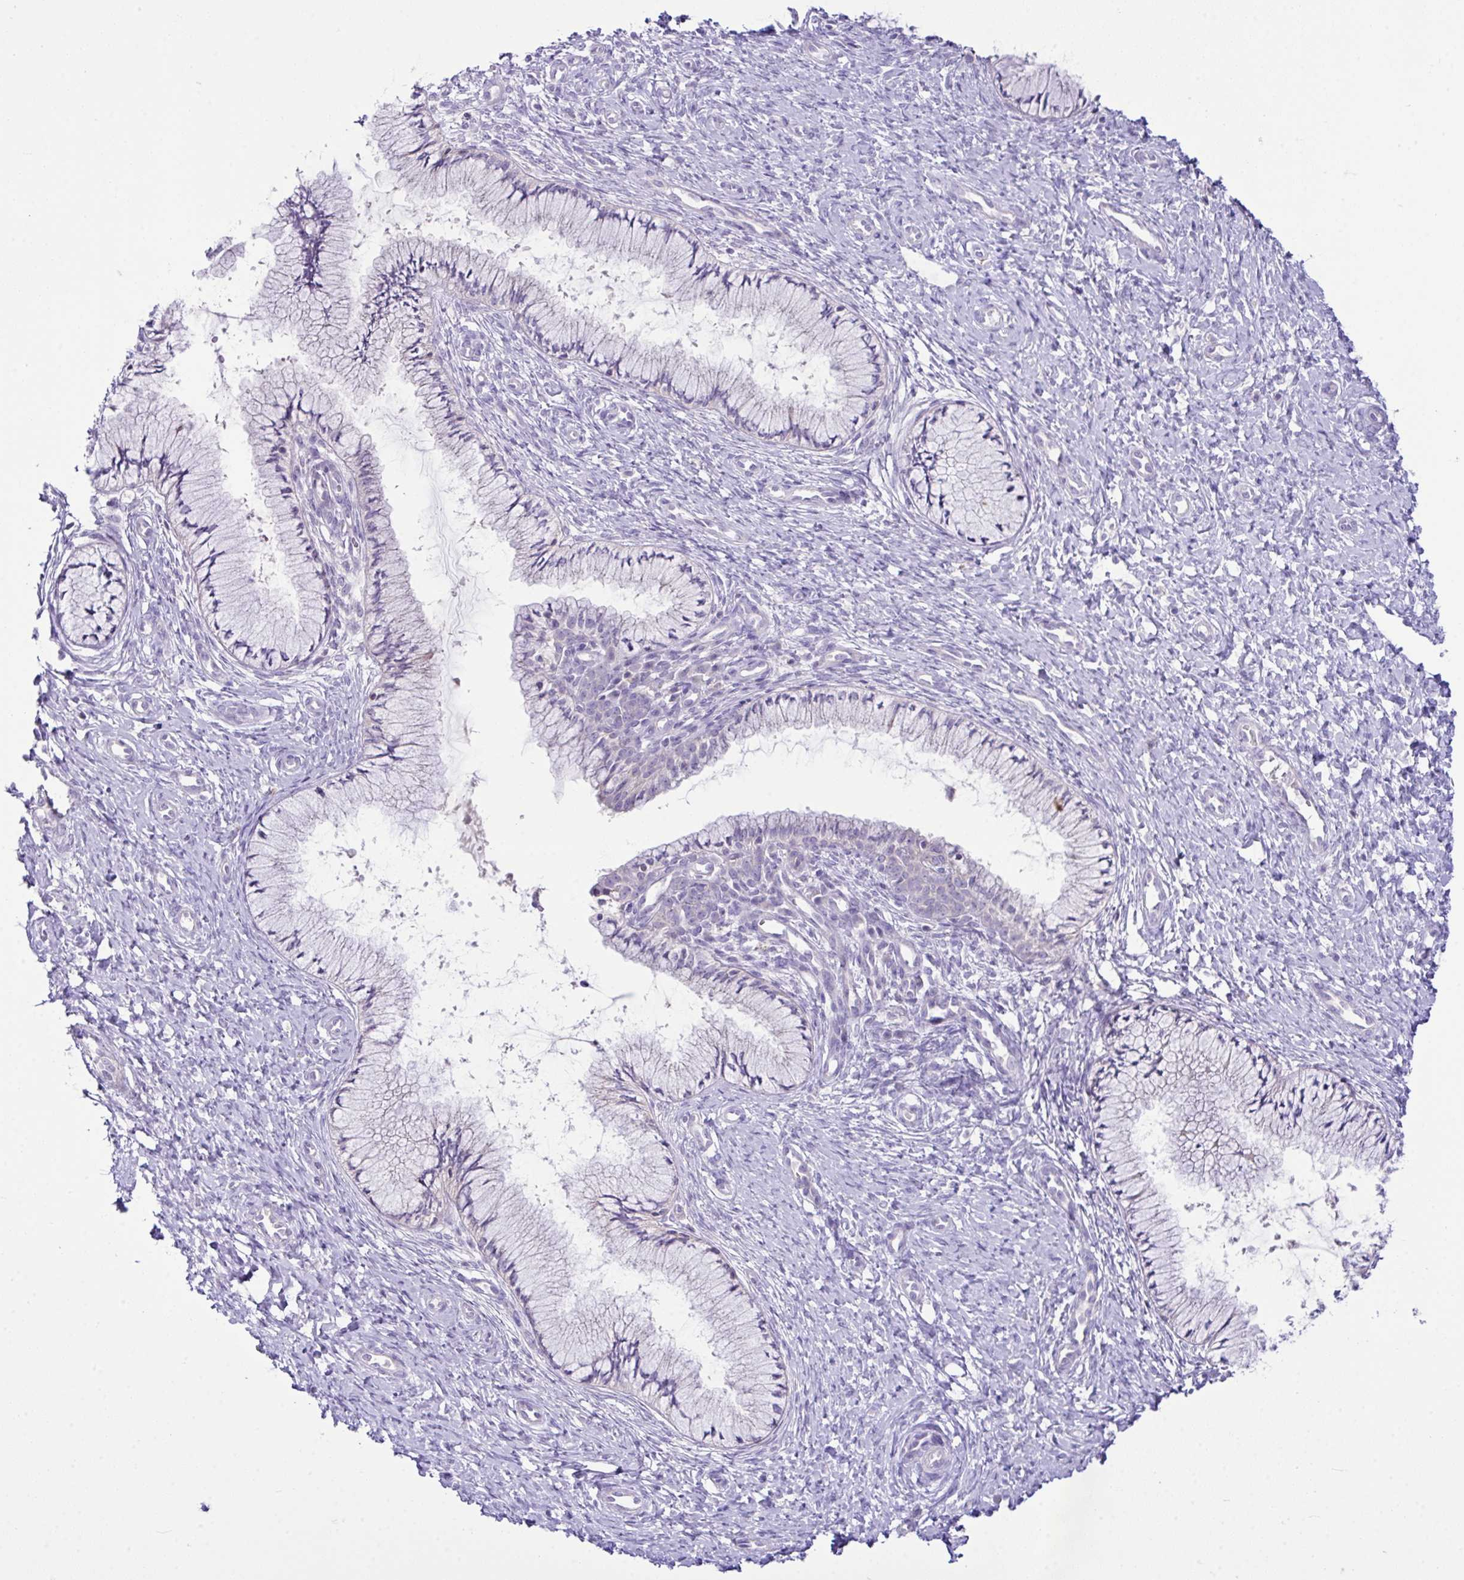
{"staining": {"intensity": "negative", "quantity": "none", "location": "none"}, "tissue": "cervix", "cell_type": "Glandular cells", "image_type": "normal", "snomed": [{"axis": "morphology", "description": "Normal tissue, NOS"}, {"axis": "topography", "description": "Cervix"}], "caption": "Immunohistochemistry photomicrograph of normal cervix: human cervix stained with DAB reveals no significant protein staining in glandular cells.", "gene": "D2HGDH", "patient": {"sex": "female", "age": 37}}